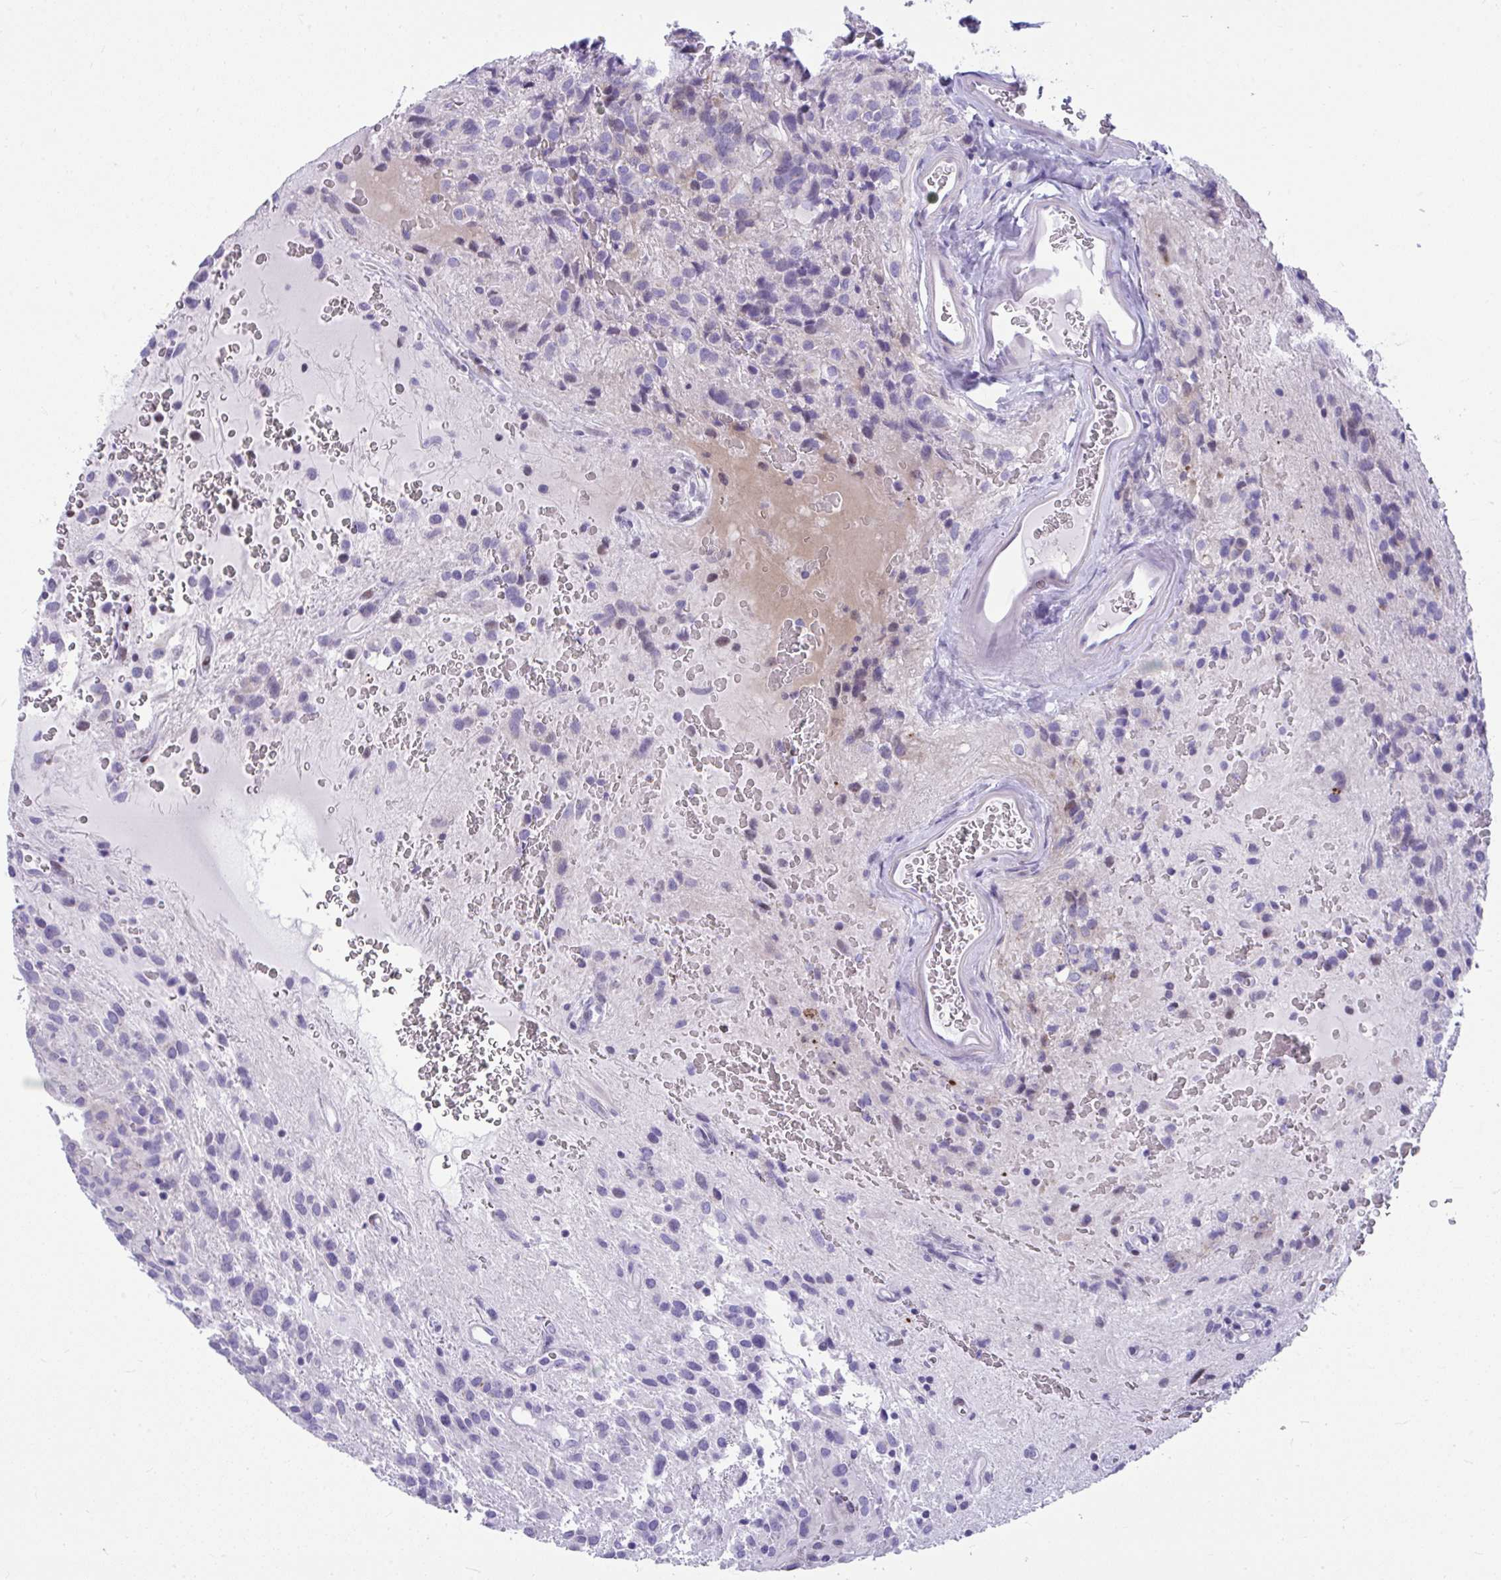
{"staining": {"intensity": "negative", "quantity": "none", "location": "none"}, "tissue": "glioma", "cell_type": "Tumor cells", "image_type": "cancer", "snomed": [{"axis": "morphology", "description": "Glioma, malignant, Low grade"}, {"axis": "topography", "description": "Brain"}], "caption": "Tumor cells show no significant protein staining in glioma.", "gene": "ISL1", "patient": {"sex": "male", "age": 56}}